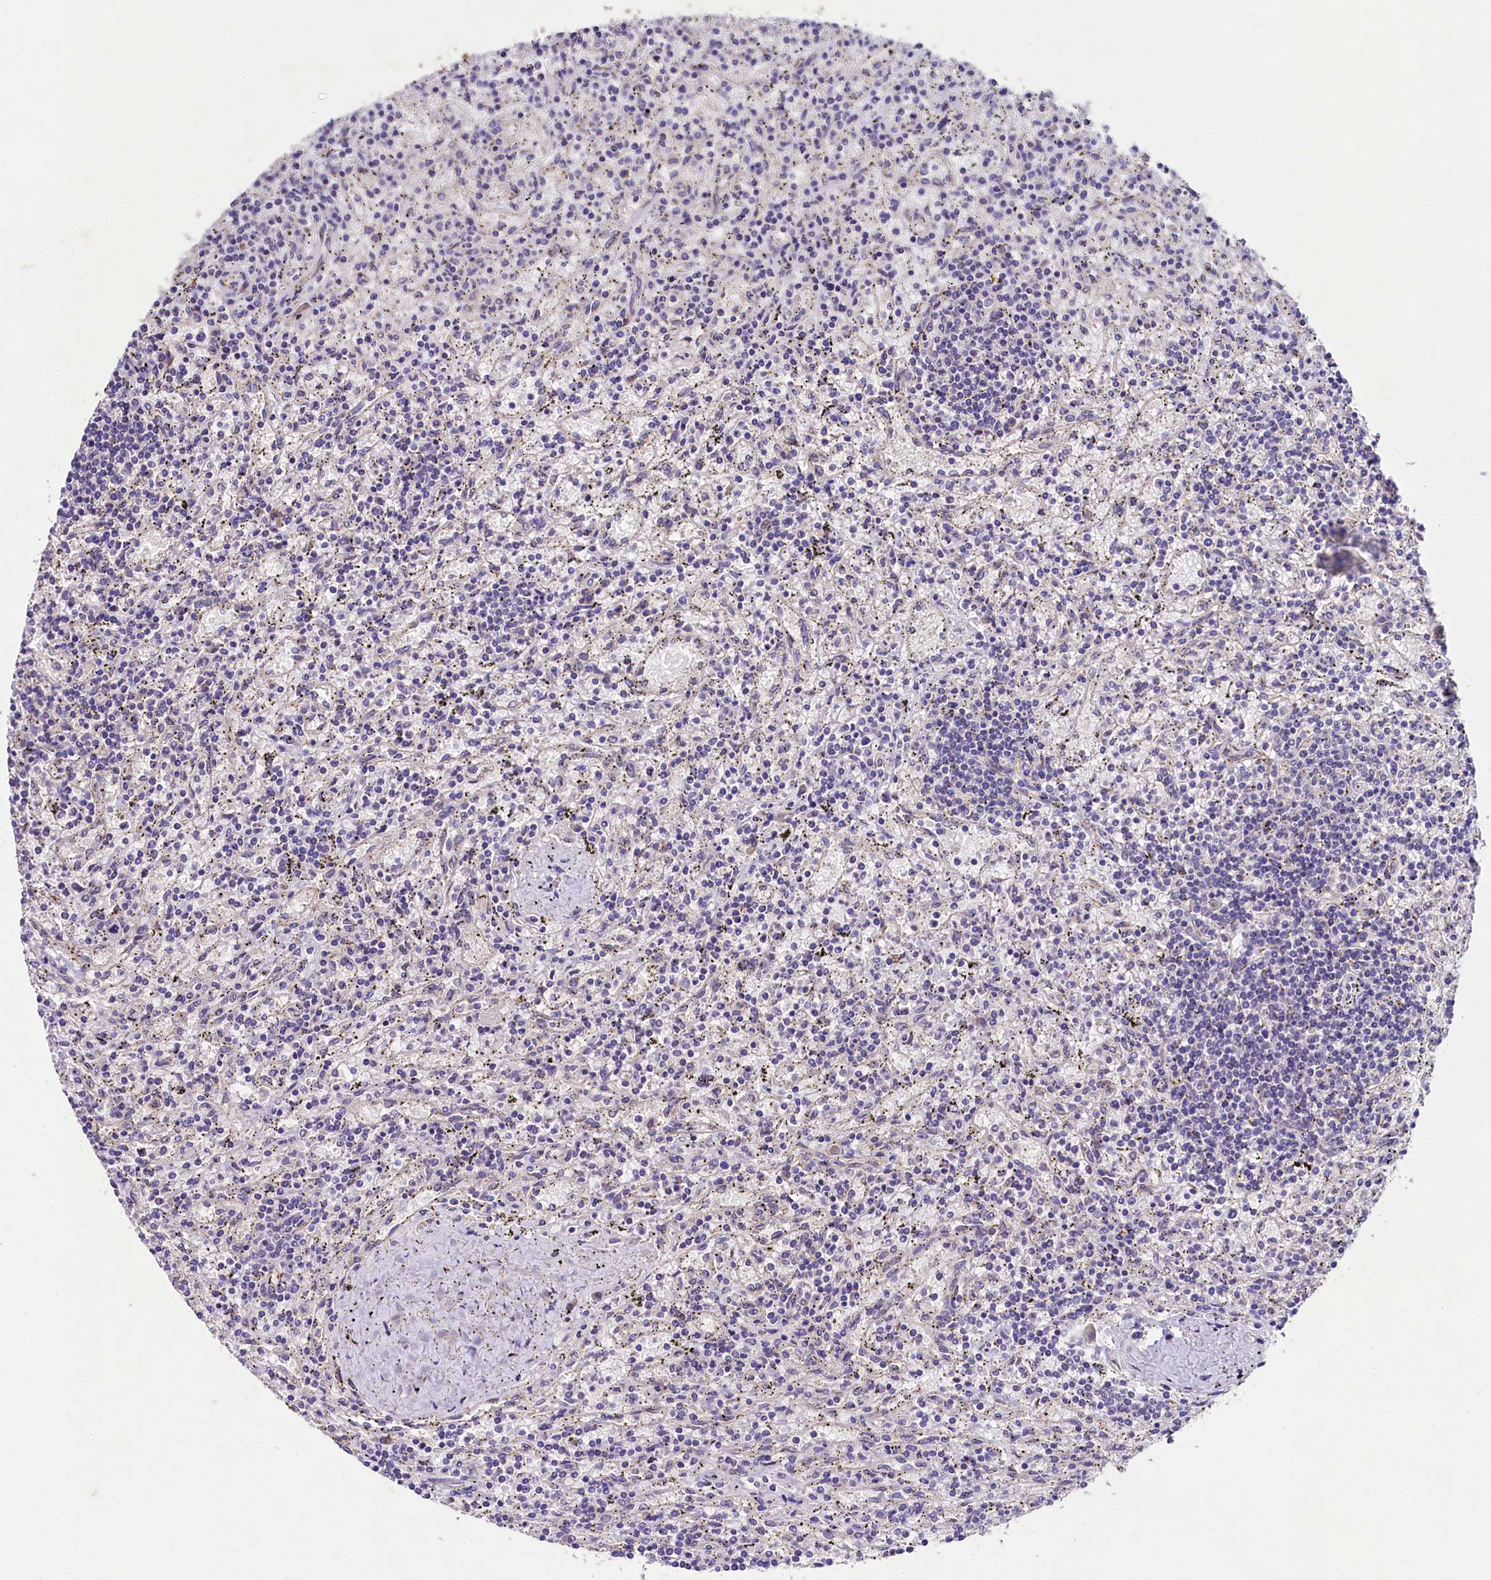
{"staining": {"intensity": "negative", "quantity": "none", "location": "none"}, "tissue": "lymphoma", "cell_type": "Tumor cells", "image_type": "cancer", "snomed": [{"axis": "morphology", "description": "Malignant lymphoma, non-Hodgkin's type, Low grade"}, {"axis": "topography", "description": "Spleen"}], "caption": "Tumor cells show no significant protein expression in lymphoma.", "gene": "FXYD6", "patient": {"sex": "male", "age": 76}}